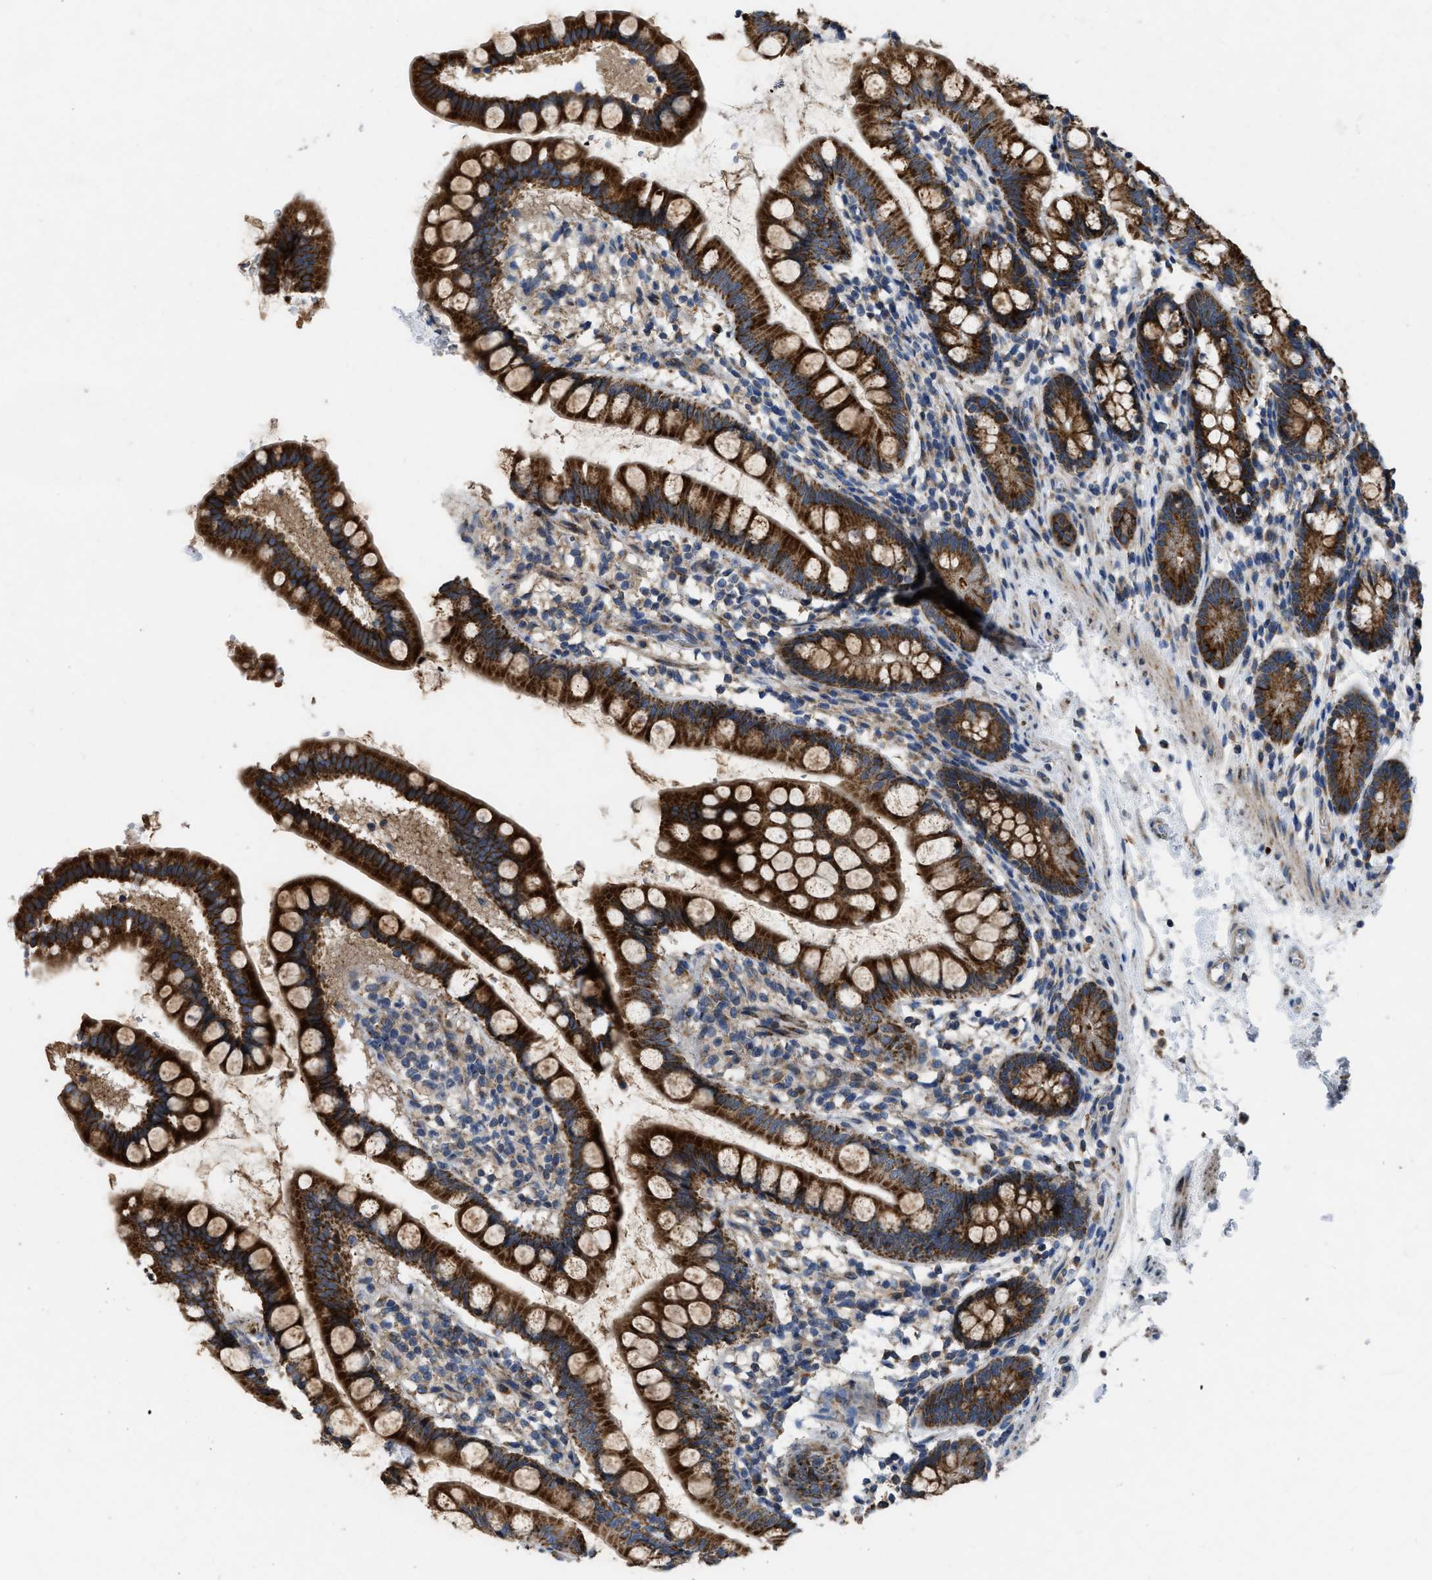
{"staining": {"intensity": "strong", "quantity": ">75%", "location": "cytoplasmic/membranous"}, "tissue": "small intestine", "cell_type": "Glandular cells", "image_type": "normal", "snomed": [{"axis": "morphology", "description": "Normal tissue, NOS"}, {"axis": "topography", "description": "Small intestine"}], "caption": "High-power microscopy captured an IHC photomicrograph of normal small intestine, revealing strong cytoplasmic/membranous staining in about >75% of glandular cells.", "gene": "TMEM150A", "patient": {"sex": "female", "age": 84}}